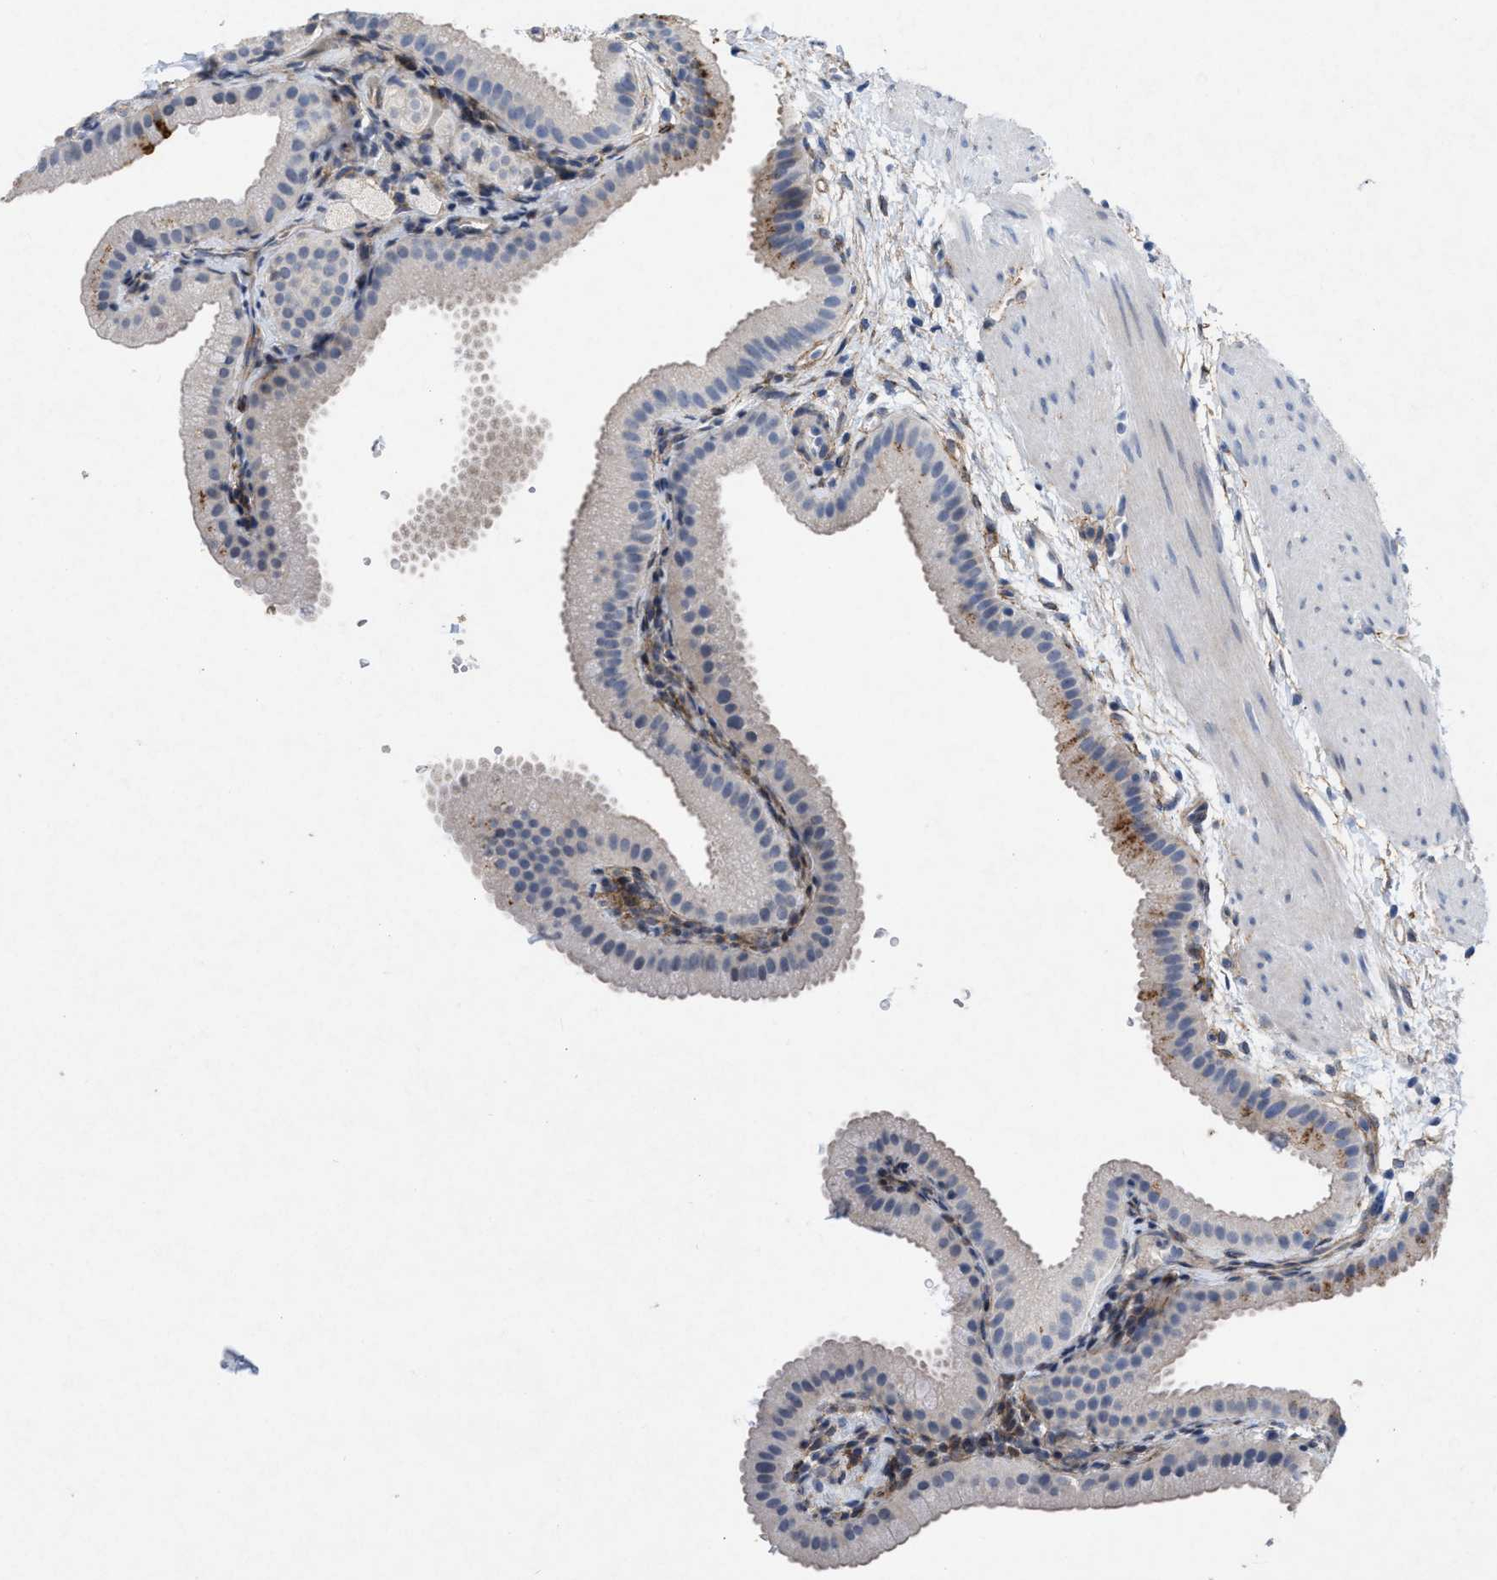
{"staining": {"intensity": "negative", "quantity": "none", "location": "none"}, "tissue": "gallbladder", "cell_type": "Glandular cells", "image_type": "normal", "snomed": [{"axis": "morphology", "description": "Normal tissue, NOS"}, {"axis": "topography", "description": "Gallbladder"}], "caption": "The immunohistochemistry photomicrograph has no significant staining in glandular cells of gallbladder.", "gene": "PDGFRA", "patient": {"sex": "female", "age": 64}}